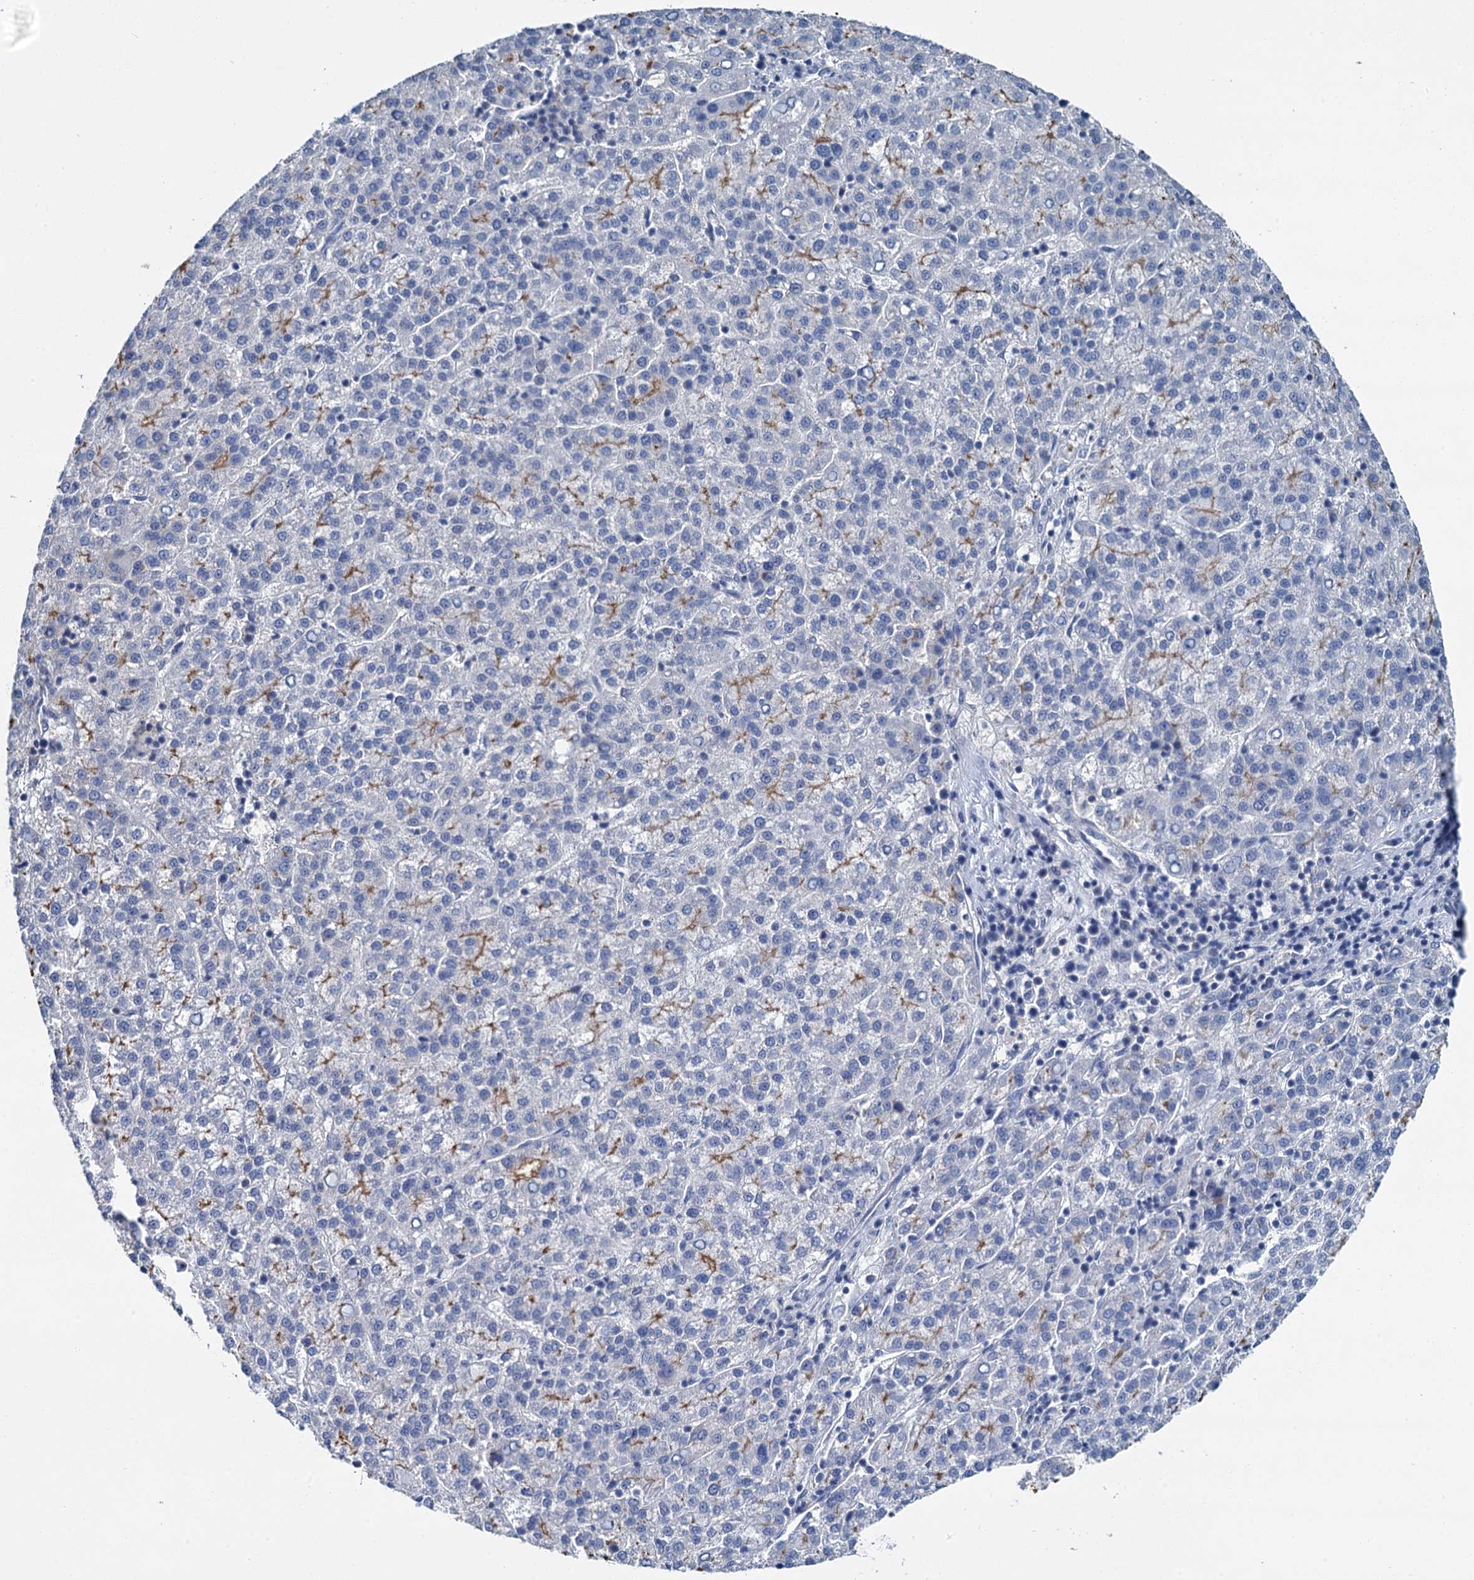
{"staining": {"intensity": "moderate", "quantity": "<25%", "location": "cytoplasmic/membranous"}, "tissue": "liver cancer", "cell_type": "Tumor cells", "image_type": "cancer", "snomed": [{"axis": "morphology", "description": "Carcinoma, Hepatocellular, NOS"}, {"axis": "topography", "description": "Liver"}], "caption": "Immunohistochemical staining of human hepatocellular carcinoma (liver) displays moderate cytoplasmic/membranous protein staining in approximately <25% of tumor cells.", "gene": "MIOX", "patient": {"sex": "female", "age": 58}}